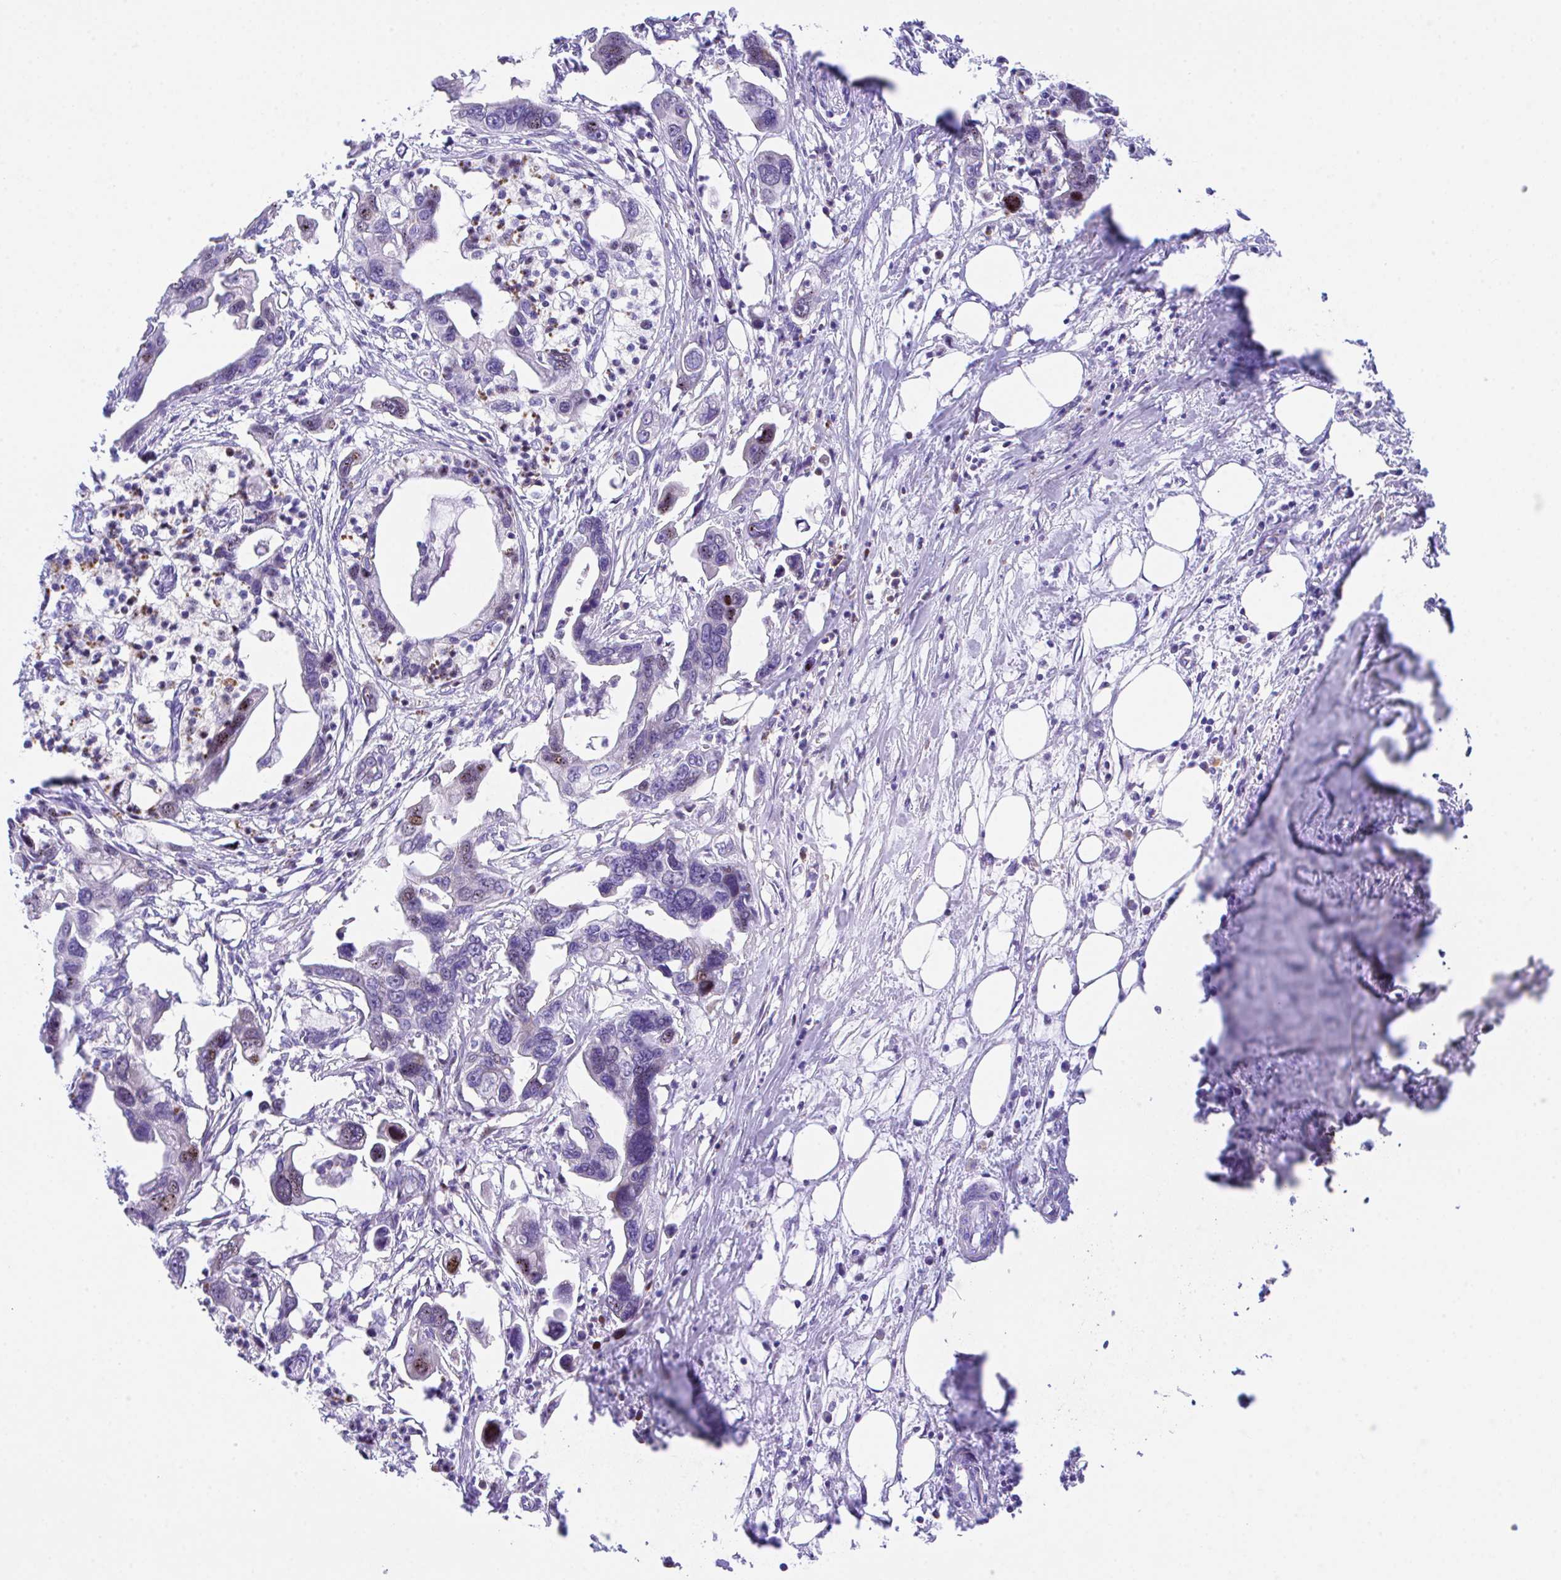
{"staining": {"intensity": "moderate", "quantity": "<25%", "location": "nuclear"}, "tissue": "pancreatic cancer", "cell_type": "Tumor cells", "image_type": "cancer", "snomed": [{"axis": "morphology", "description": "Adenocarcinoma, NOS"}, {"axis": "topography", "description": "Pancreas"}], "caption": "Immunohistochemical staining of human pancreatic adenocarcinoma reveals low levels of moderate nuclear protein positivity in approximately <25% of tumor cells.", "gene": "HOXB4", "patient": {"sex": "female", "age": 83}}